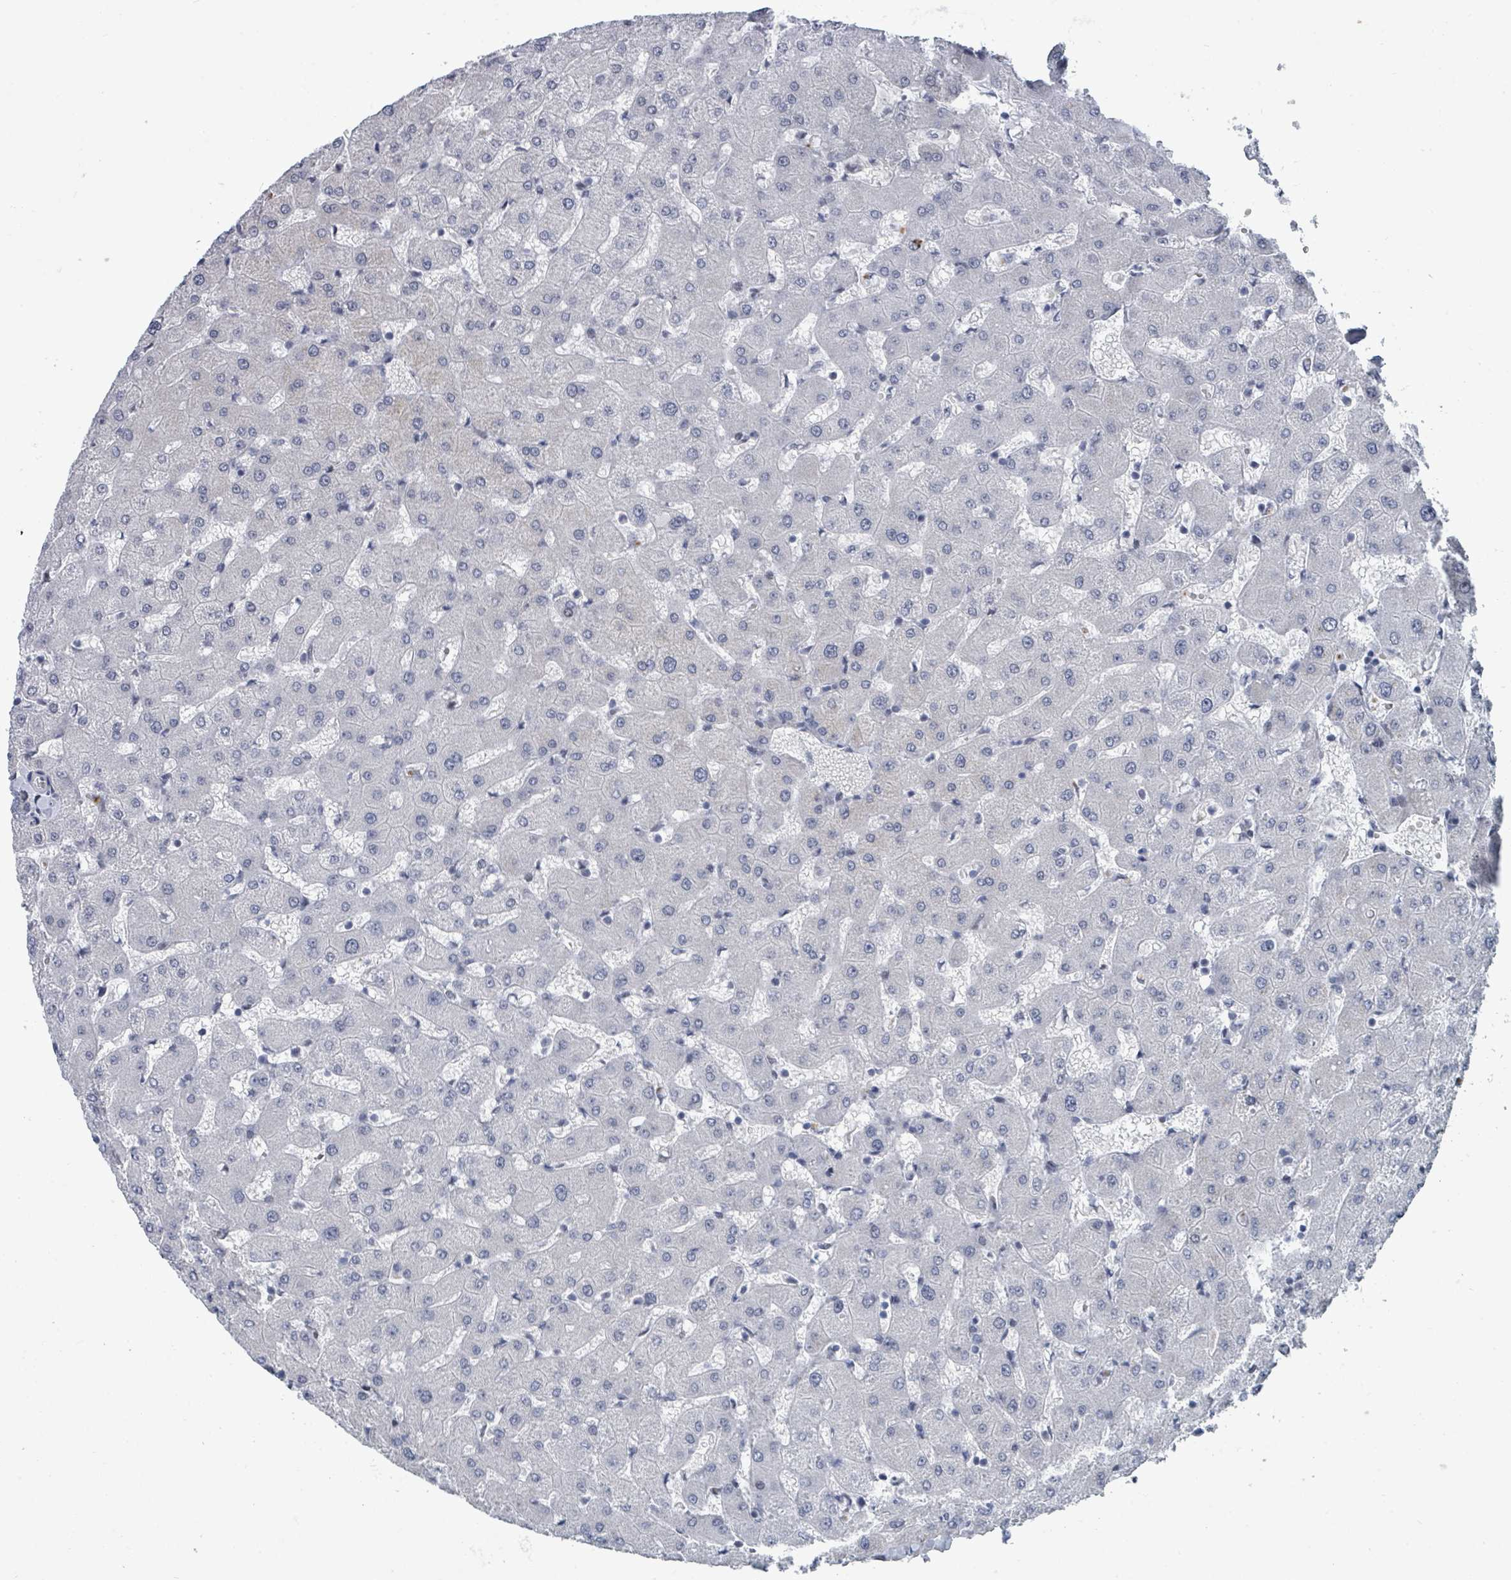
{"staining": {"intensity": "negative", "quantity": "none", "location": "none"}, "tissue": "liver", "cell_type": "Cholangiocytes", "image_type": "normal", "snomed": [{"axis": "morphology", "description": "Normal tissue, NOS"}, {"axis": "topography", "description": "Liver"}], "caption": "Immunohistochemical staining of unremarkable liver displays no significant positivity in cholangiocytes.", "gene": "CT45A10", "patient": {"sex": "female", "age": 63}}